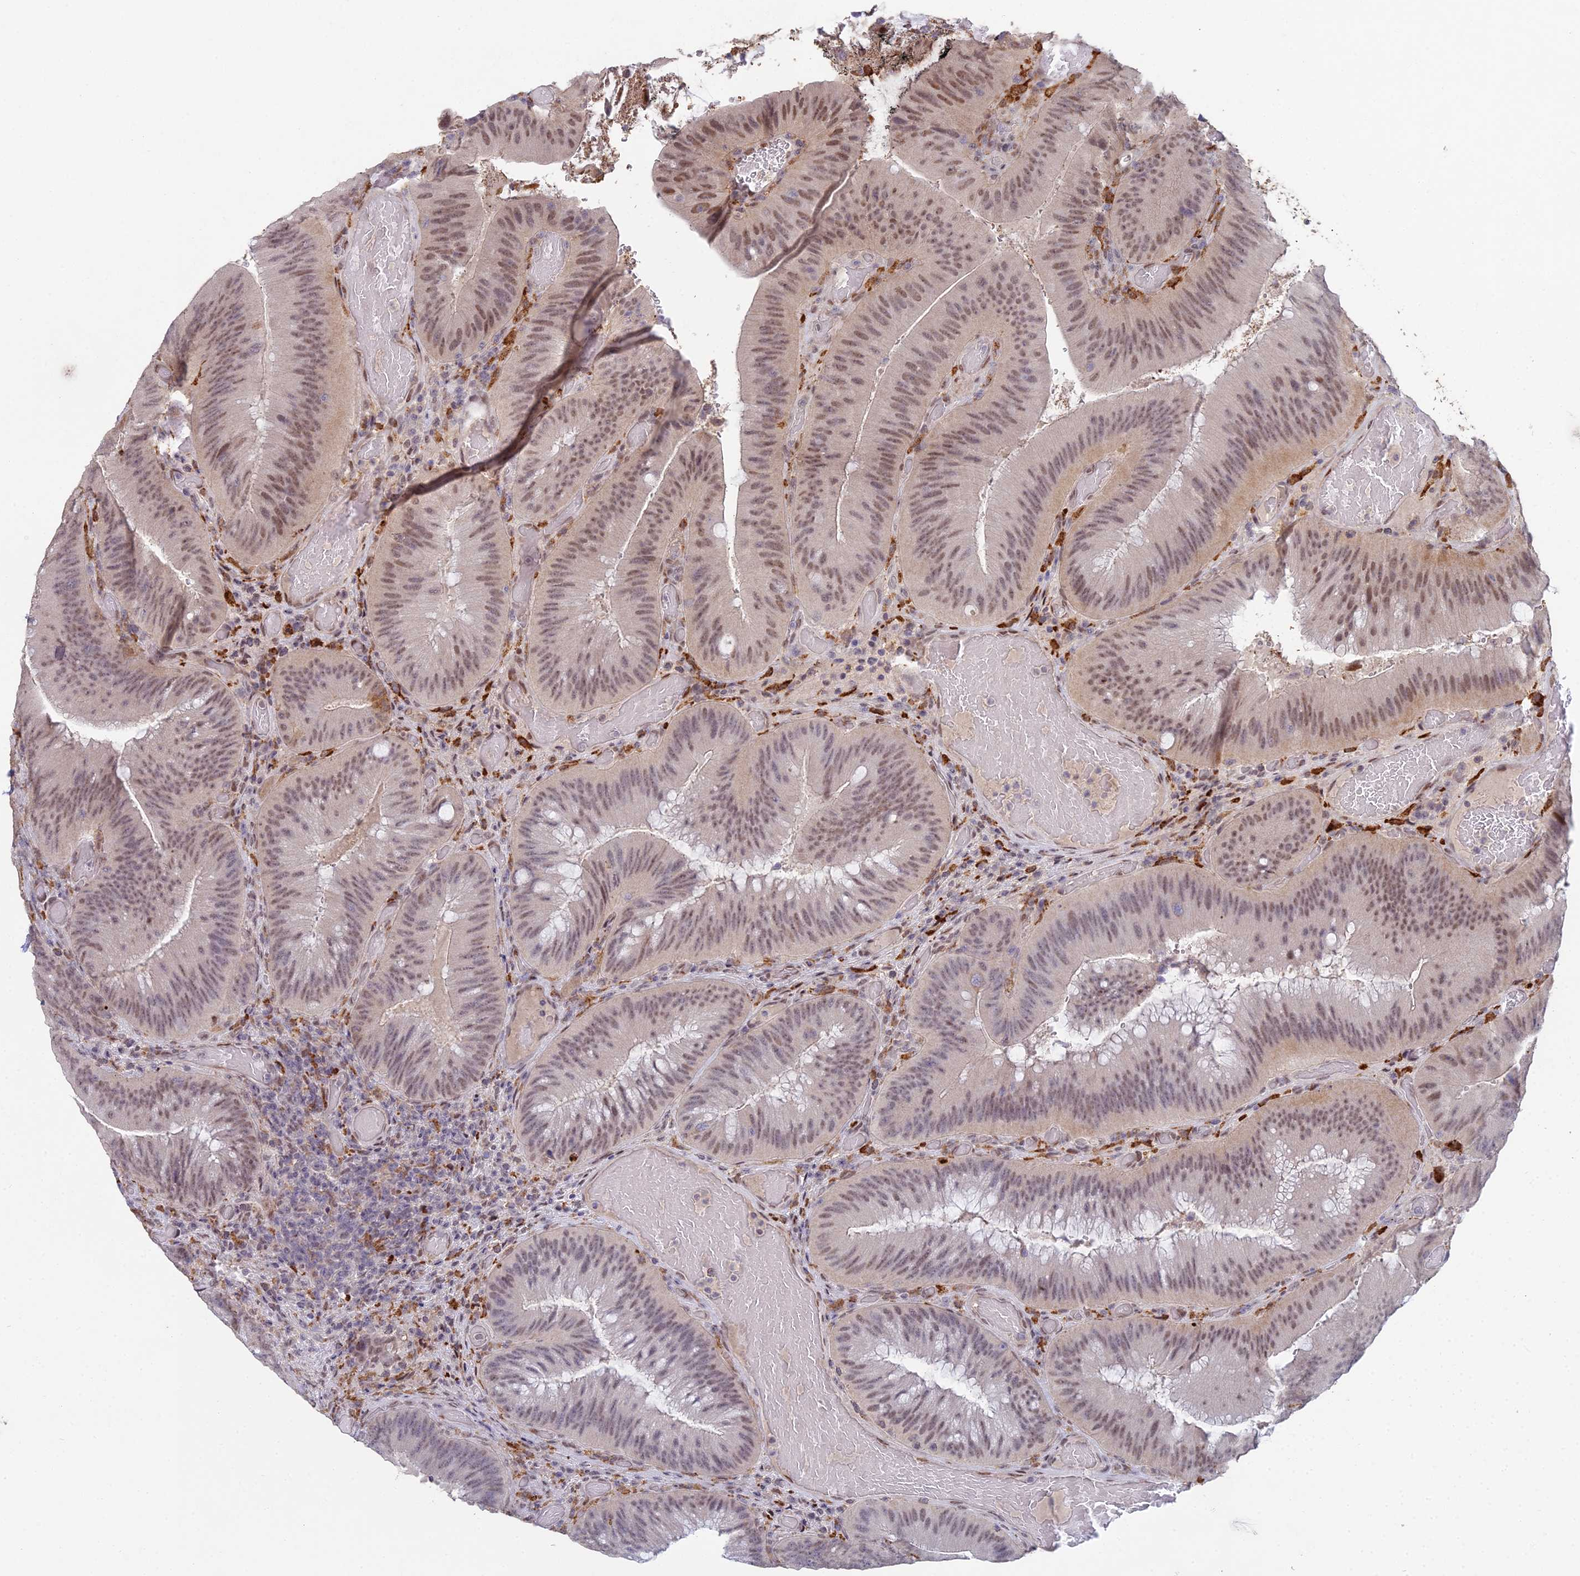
{"staining": {"intensity": "moderate", "quantity": ">75%", "location": "nuclear"}, "tissue": "colorectal cancer", "cell_type": "Tumor cells", "image_type": "cancer", "snomed": [{"axis": "morphology", "description": "Adenocarcinoma, NOS"}, {"axis": "topography", "description": "Colon"}], "caption": "Colorectal adenocarcinoma stained with a protein marker displays moderate staining in tumor cells.", "gene": "ABHD17A", "patient": {"sex": "female", "age": 43}}